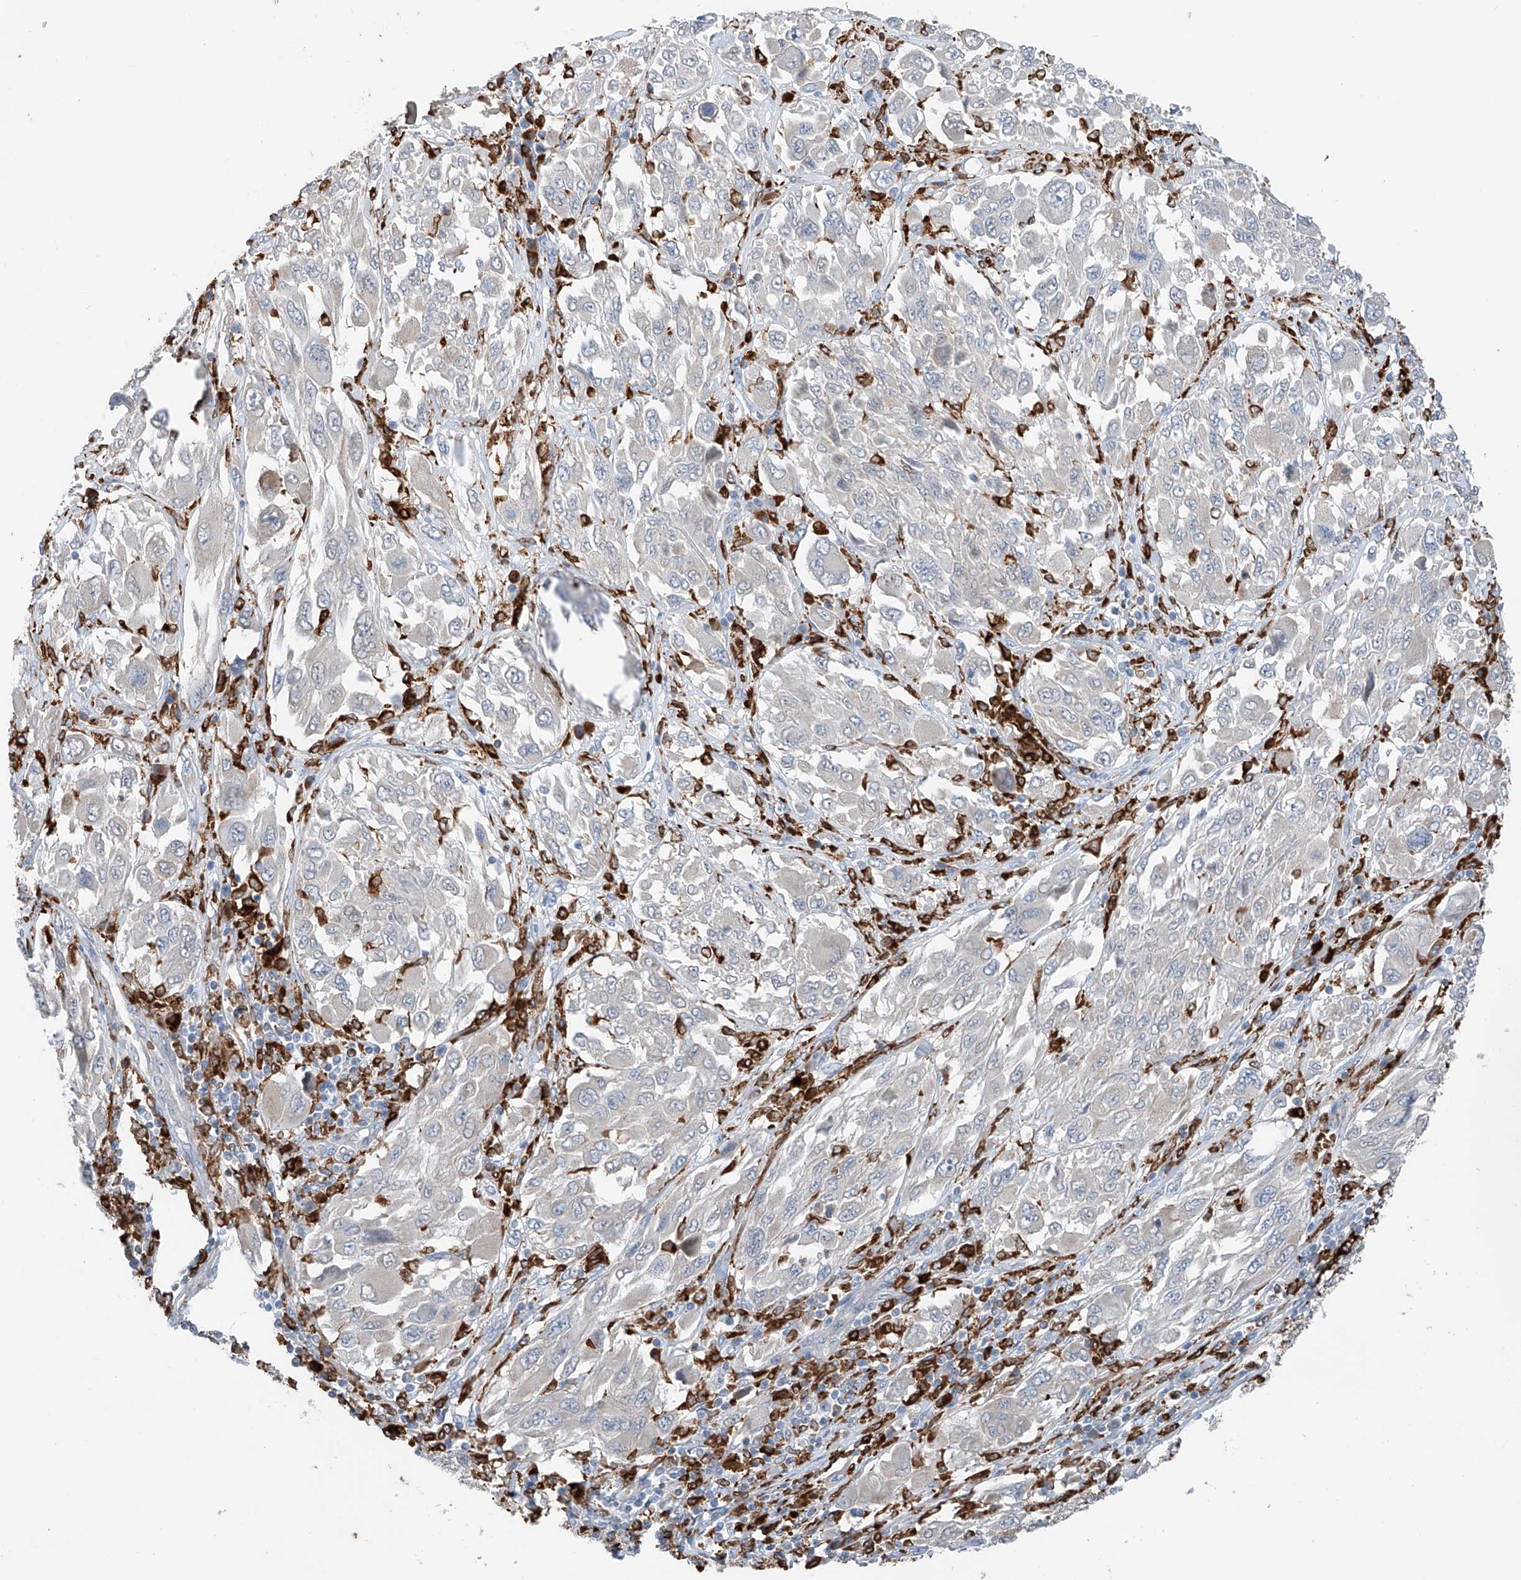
{"staining": {"intensity": "negative", "quantity": "none", "location": "none"}, "tissue": "melanoma", "cell_type": "Tumor cells", "image_type": "cancer", "snomed": [{"axis": "morphology", "description": "Malignant melanoma, NOS"}, {"axis": "topography", "description": "Skin"}], "caption": "Human melanoma stained for a protein using immunohistochemistry shows no positivity in tumor cells.", "gene": "TBXAS1", "patient": {"sex": "female", "age": 91}}